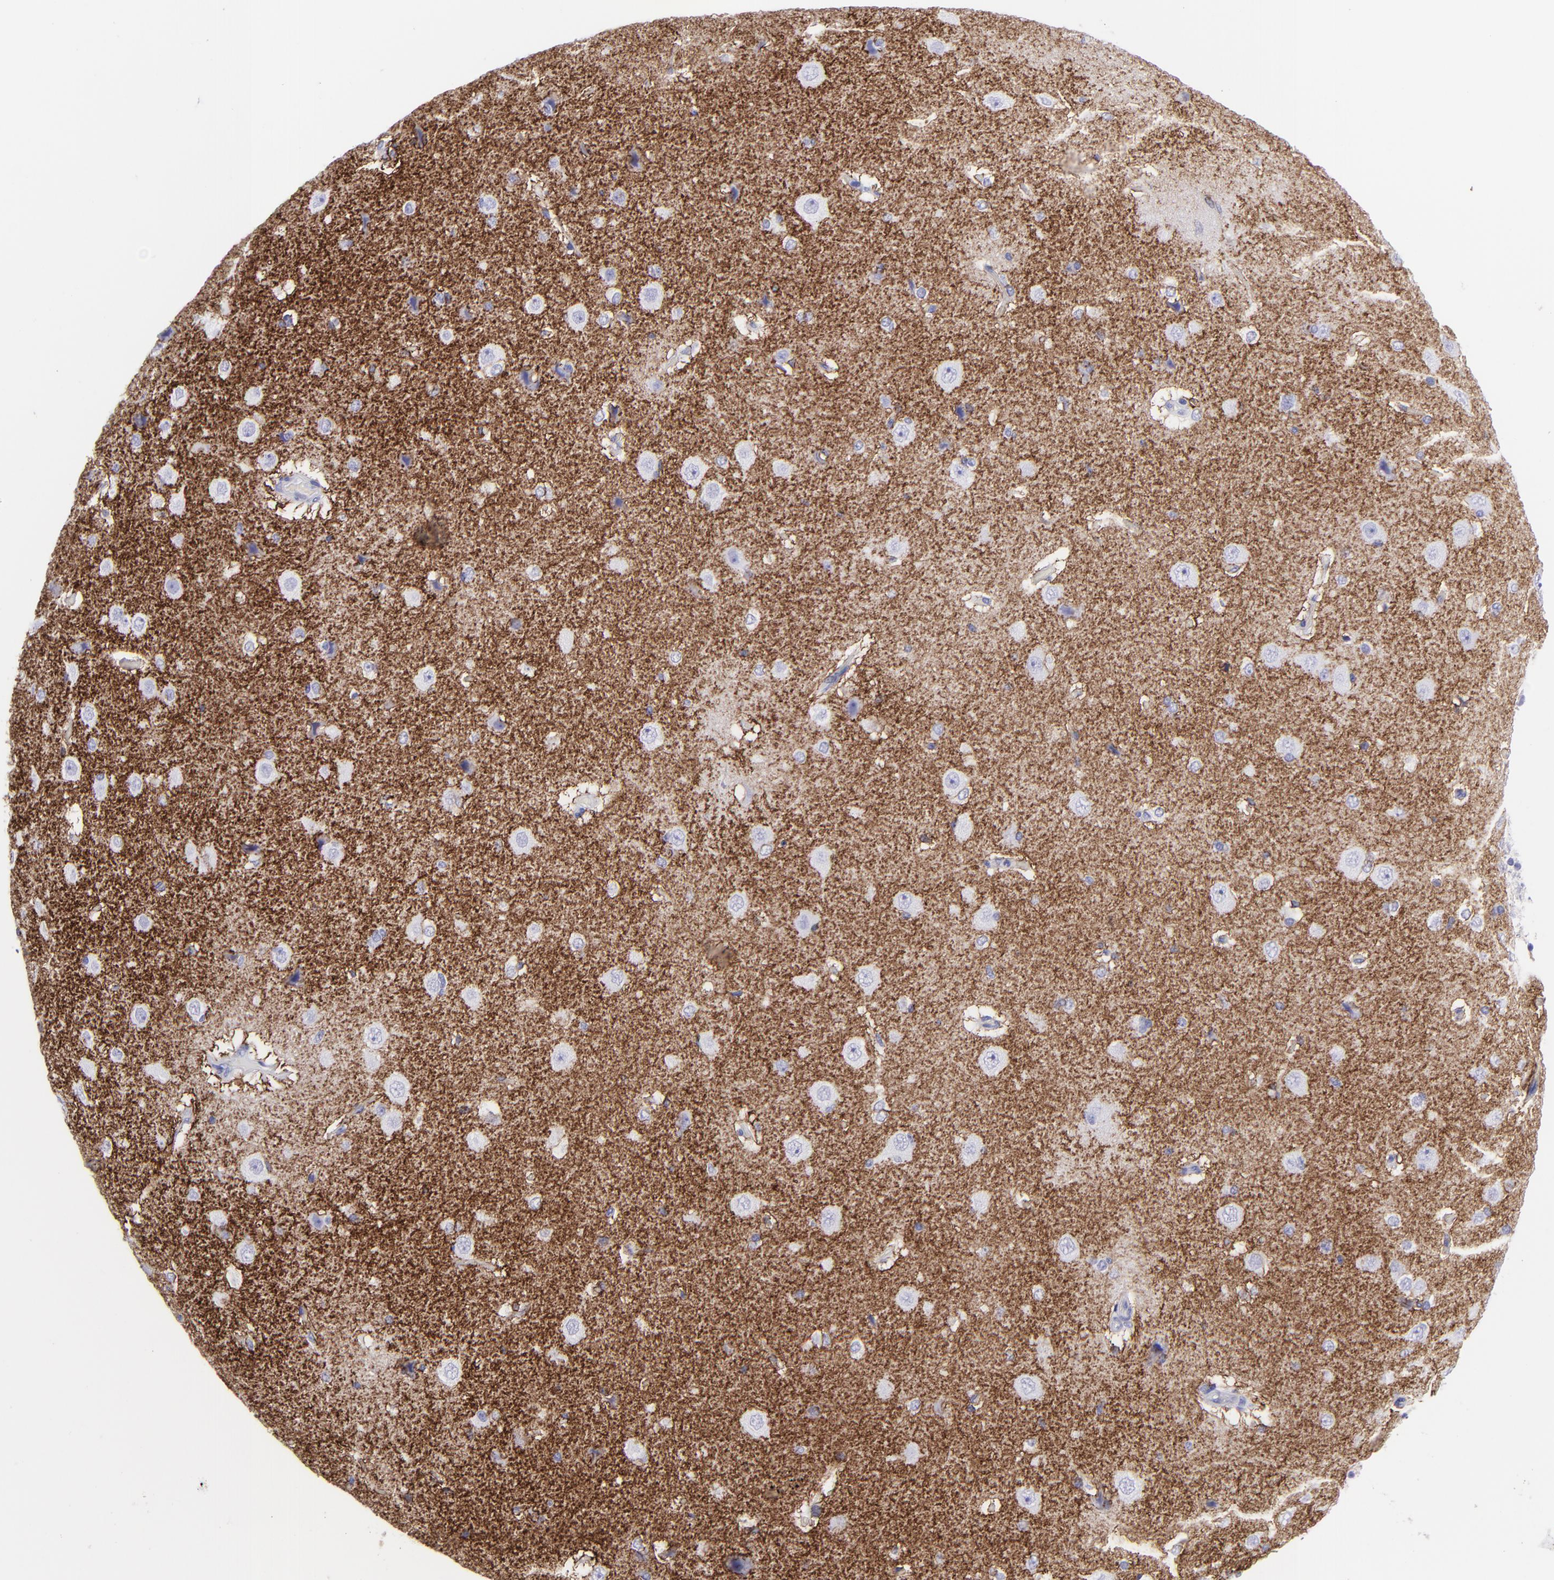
{"staining": {"intensity": "negative", "quantity": "none", "location": "none"}, "tissue": "cerebral cortex", "cell_type": "Endothelial cells", "image_type": "normal", "snomed": [{"axis": "morphology", "description": "Normal tissue, NOS"}, {"axis": "topography", "description": "Cerebral cortex"}], "caption": "Endothelial cells are negative for brown protein staining in unremarkable cerebral cortex. (DAB (3,3'-diaminobenzidine) immunohistochemistry (IHC) visualized using brightfield microscopy, high magnification).", "gene": "SLC1A2", "patient": {"sex": "female", "age": 45}}